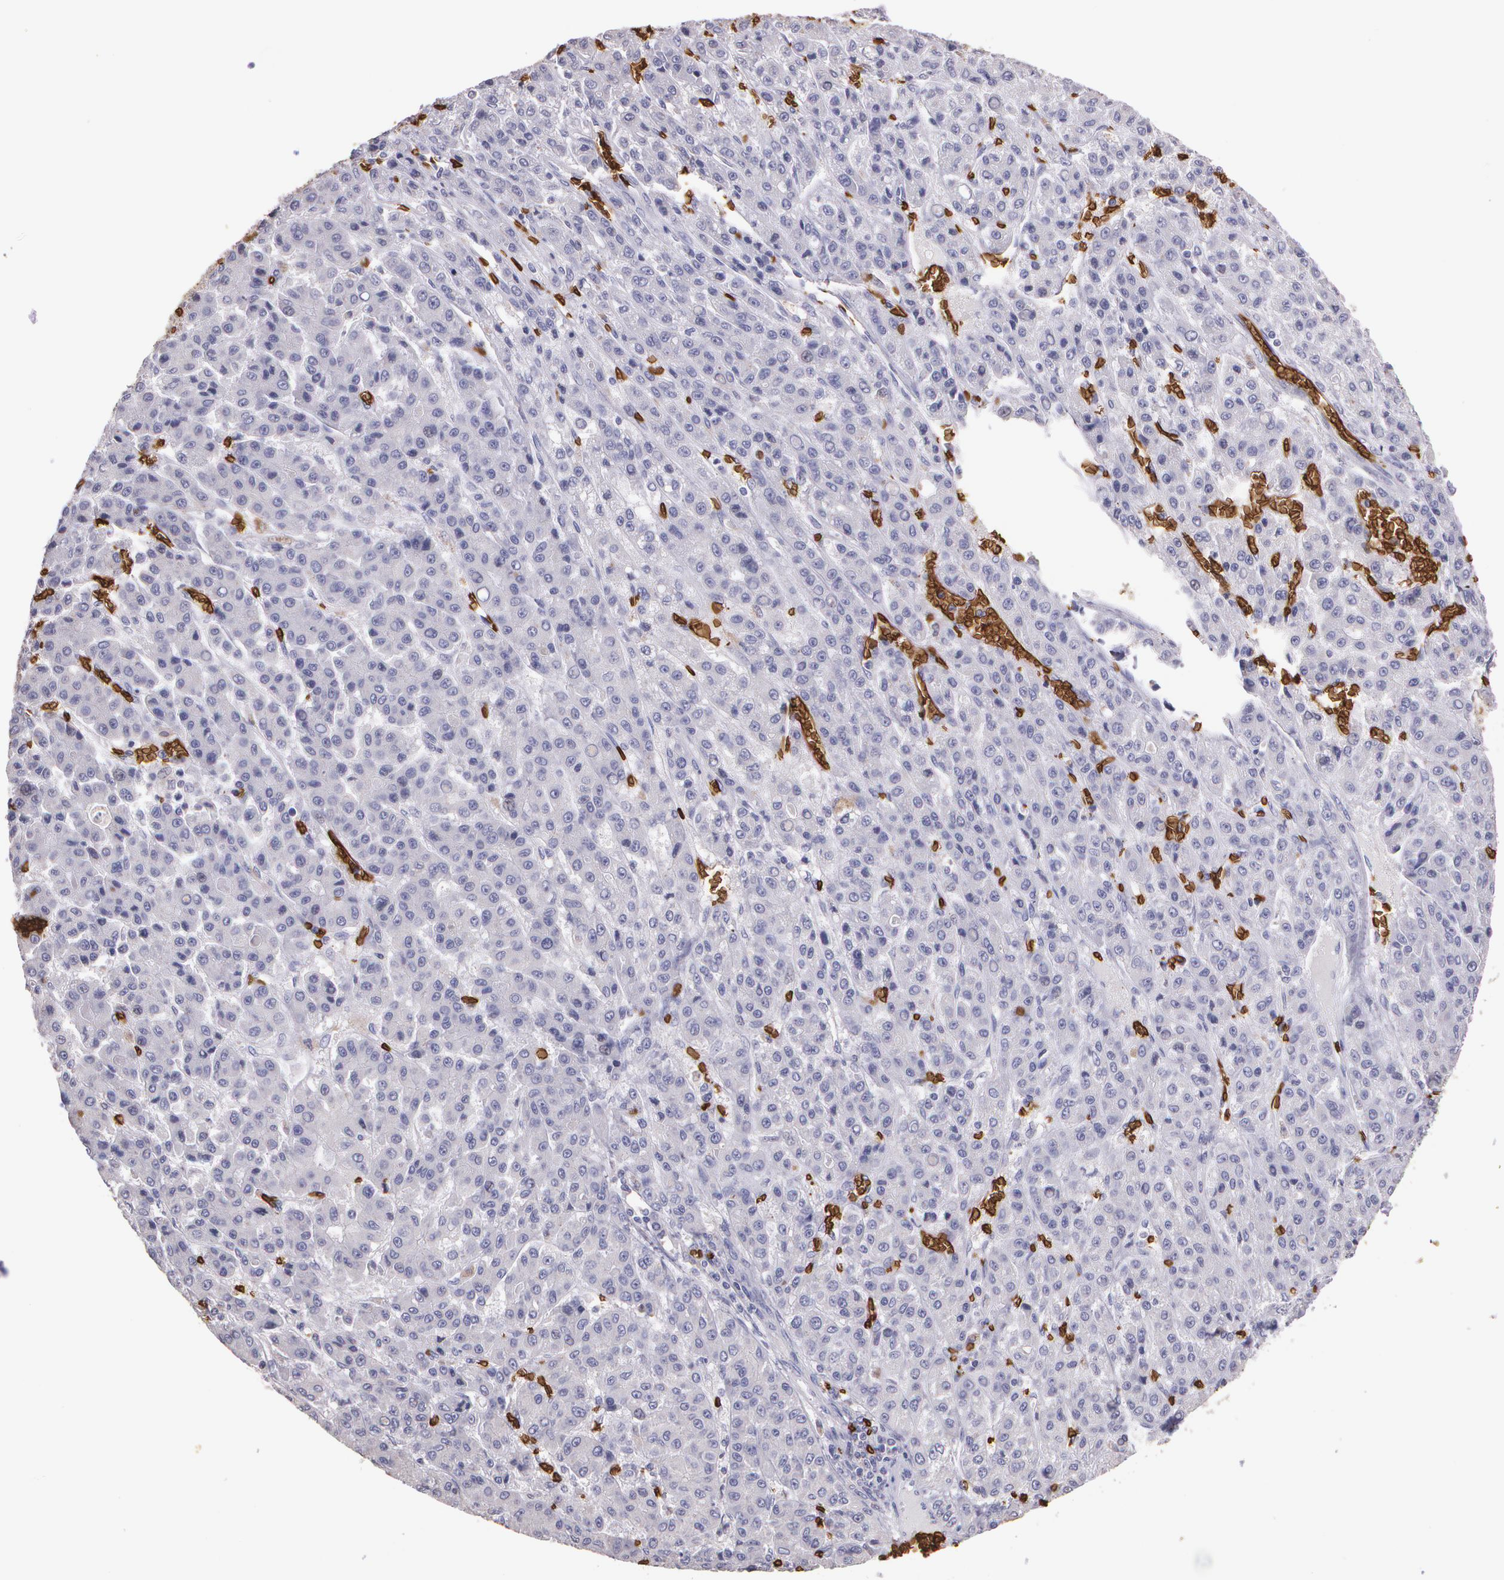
{"staining": {"intensity": "negative", "quantity": "none", "location": "none"}, "tissue": "liver cancer", "cell_type": "Tumor cells", "image_type": "cancer", "snomed": [{"axis": "morphology", "description": "Carcinoma, Hepatocellular, NOS"}, {"axis": "topography", "description": "Liver"}], "caption": "Immunohistochemistry (IHC) of liver hepatocellular carcinoma demonstrates no staining in tumor cells.", "gene": "SLC2A1", "patient": {"sex": "male", "age": 70}}